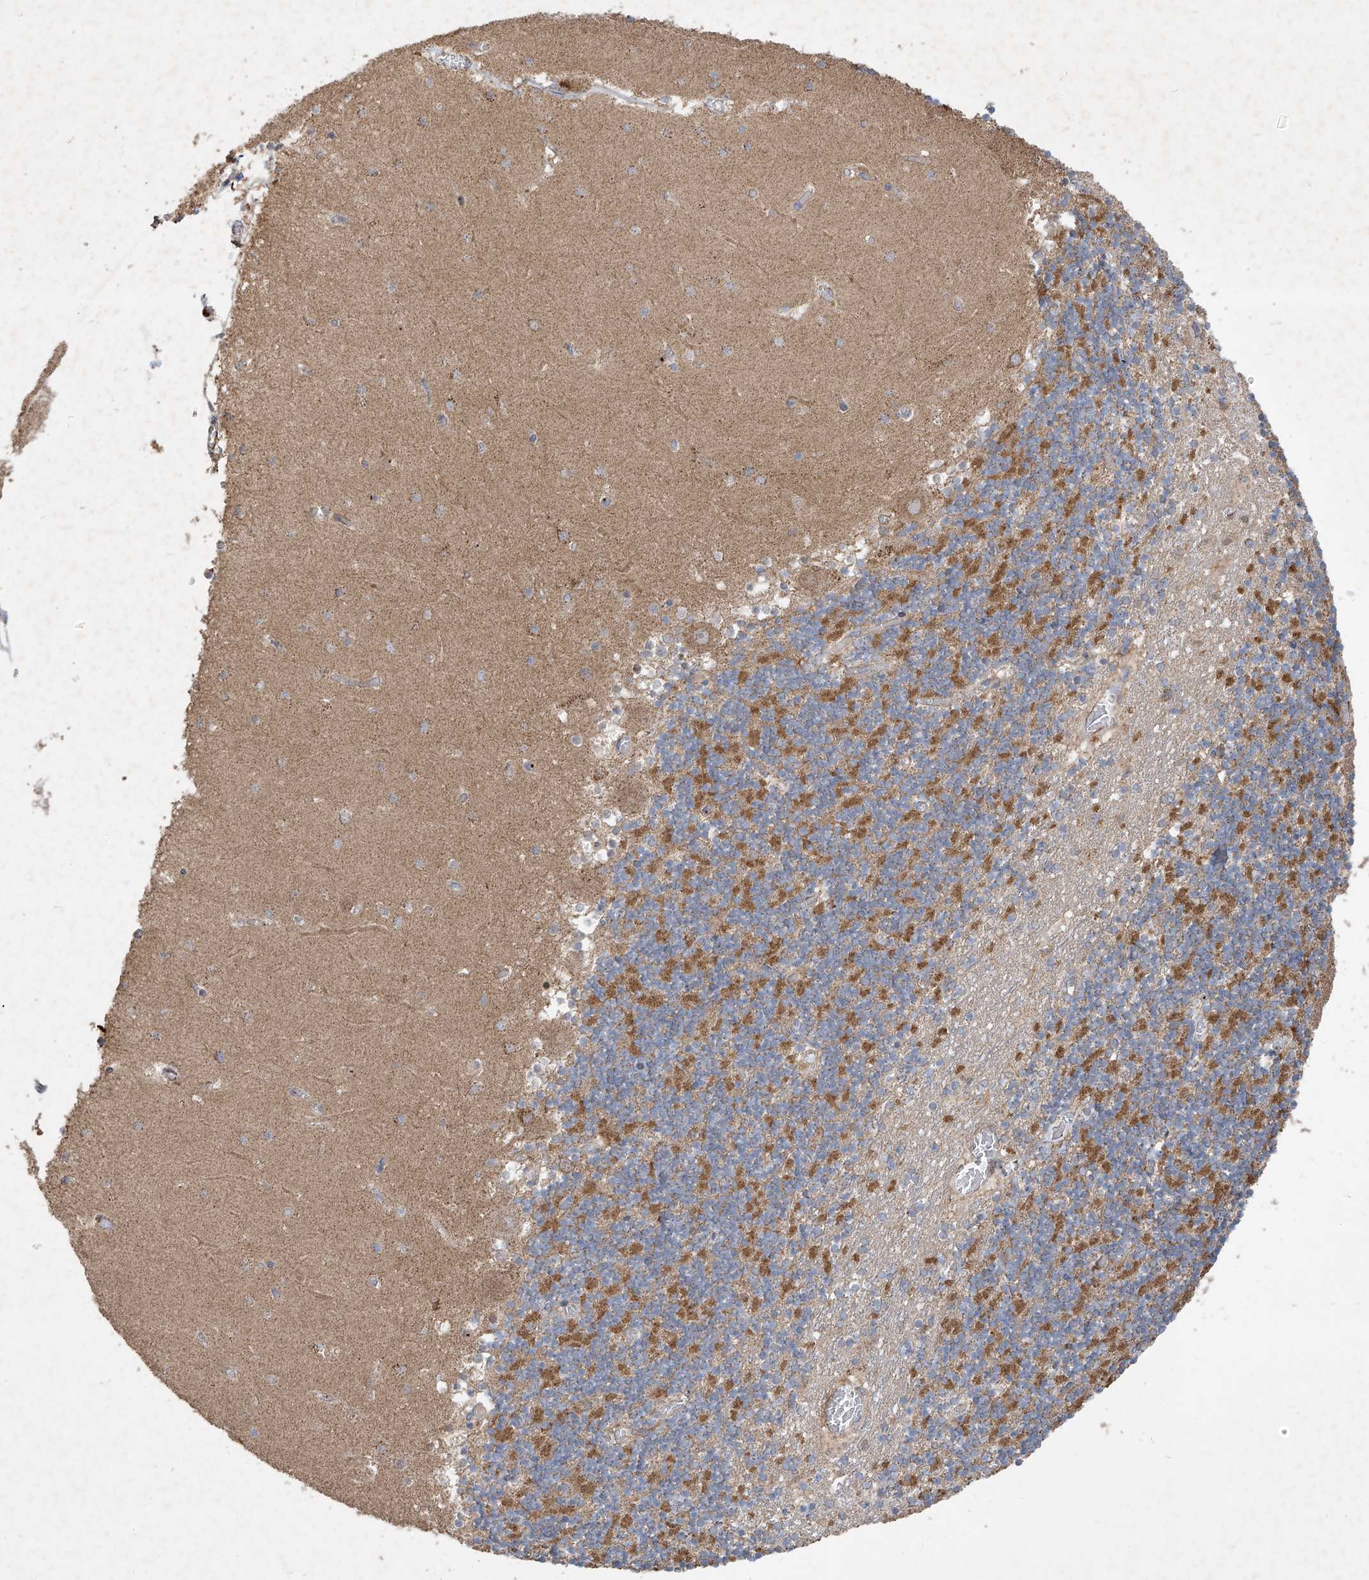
{"staining": {"intensity": "moderate", "quantity": "25%-75%", "location": "cytoplasmic/membranous"}, "tissue": "cerebellum", "cell_type": "Cells in granular layer", "image_type": "normal", "snomed": [{"axis": "morphology", "description": "Normal tissue, NOS"}, {"axis": "topography", "description": "Cerebellum"}], "caption": "Cells in granular layer display medium levels of moderate cytoplasmic/membranous staining in approximately 25%-75% of cells in normal human cerebellum. (brown staining indicates protein expression, while blue staining denotes nuclei).", "gene": "UQCC1", "patient": {"sex": "female", "age": 28}}